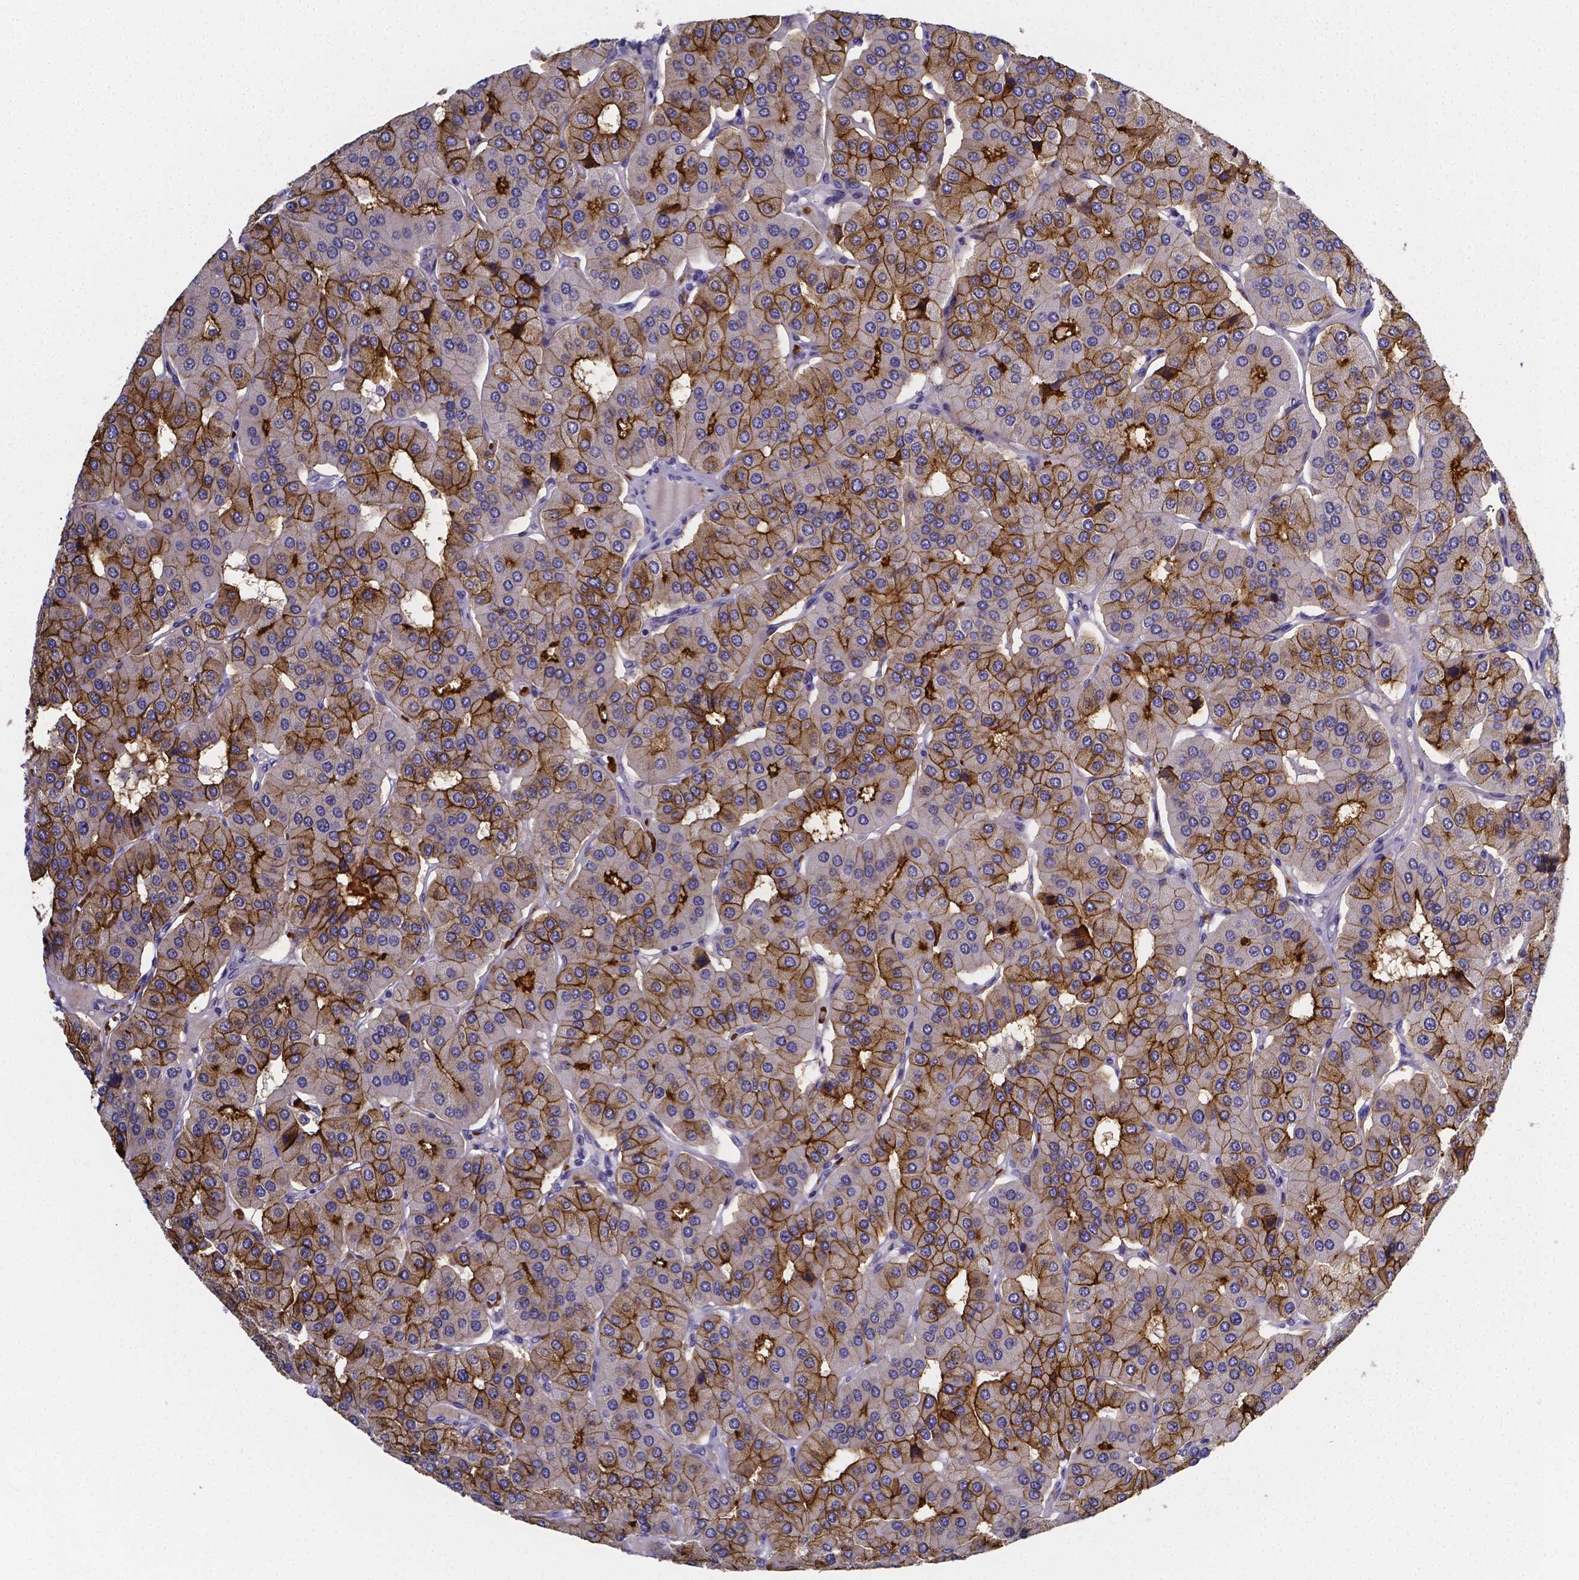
{"staining": {"intensity": "strong", "quantity": "25%-75%", "location": "cytoplasmic/membranous"}, "tissue": "parathyroid gland", "cell_type": "Glandular cells", "image_type": "normal", "snomed": [{"axis": "morphology", "description": "Normal tissue, NOS"}, {"axis": "morphology", "description": "Adenoma, NOS"}, {"axis": "topography", "description": "Parathyroid gland"}], "caption": "A micrograph of human parathyroid gland stained for a protein displays strong cytoplasmic/membranous brown staining in glandular cells.", "gene": "GABRA3", "patient": {"sex": "female", "age": 86}}